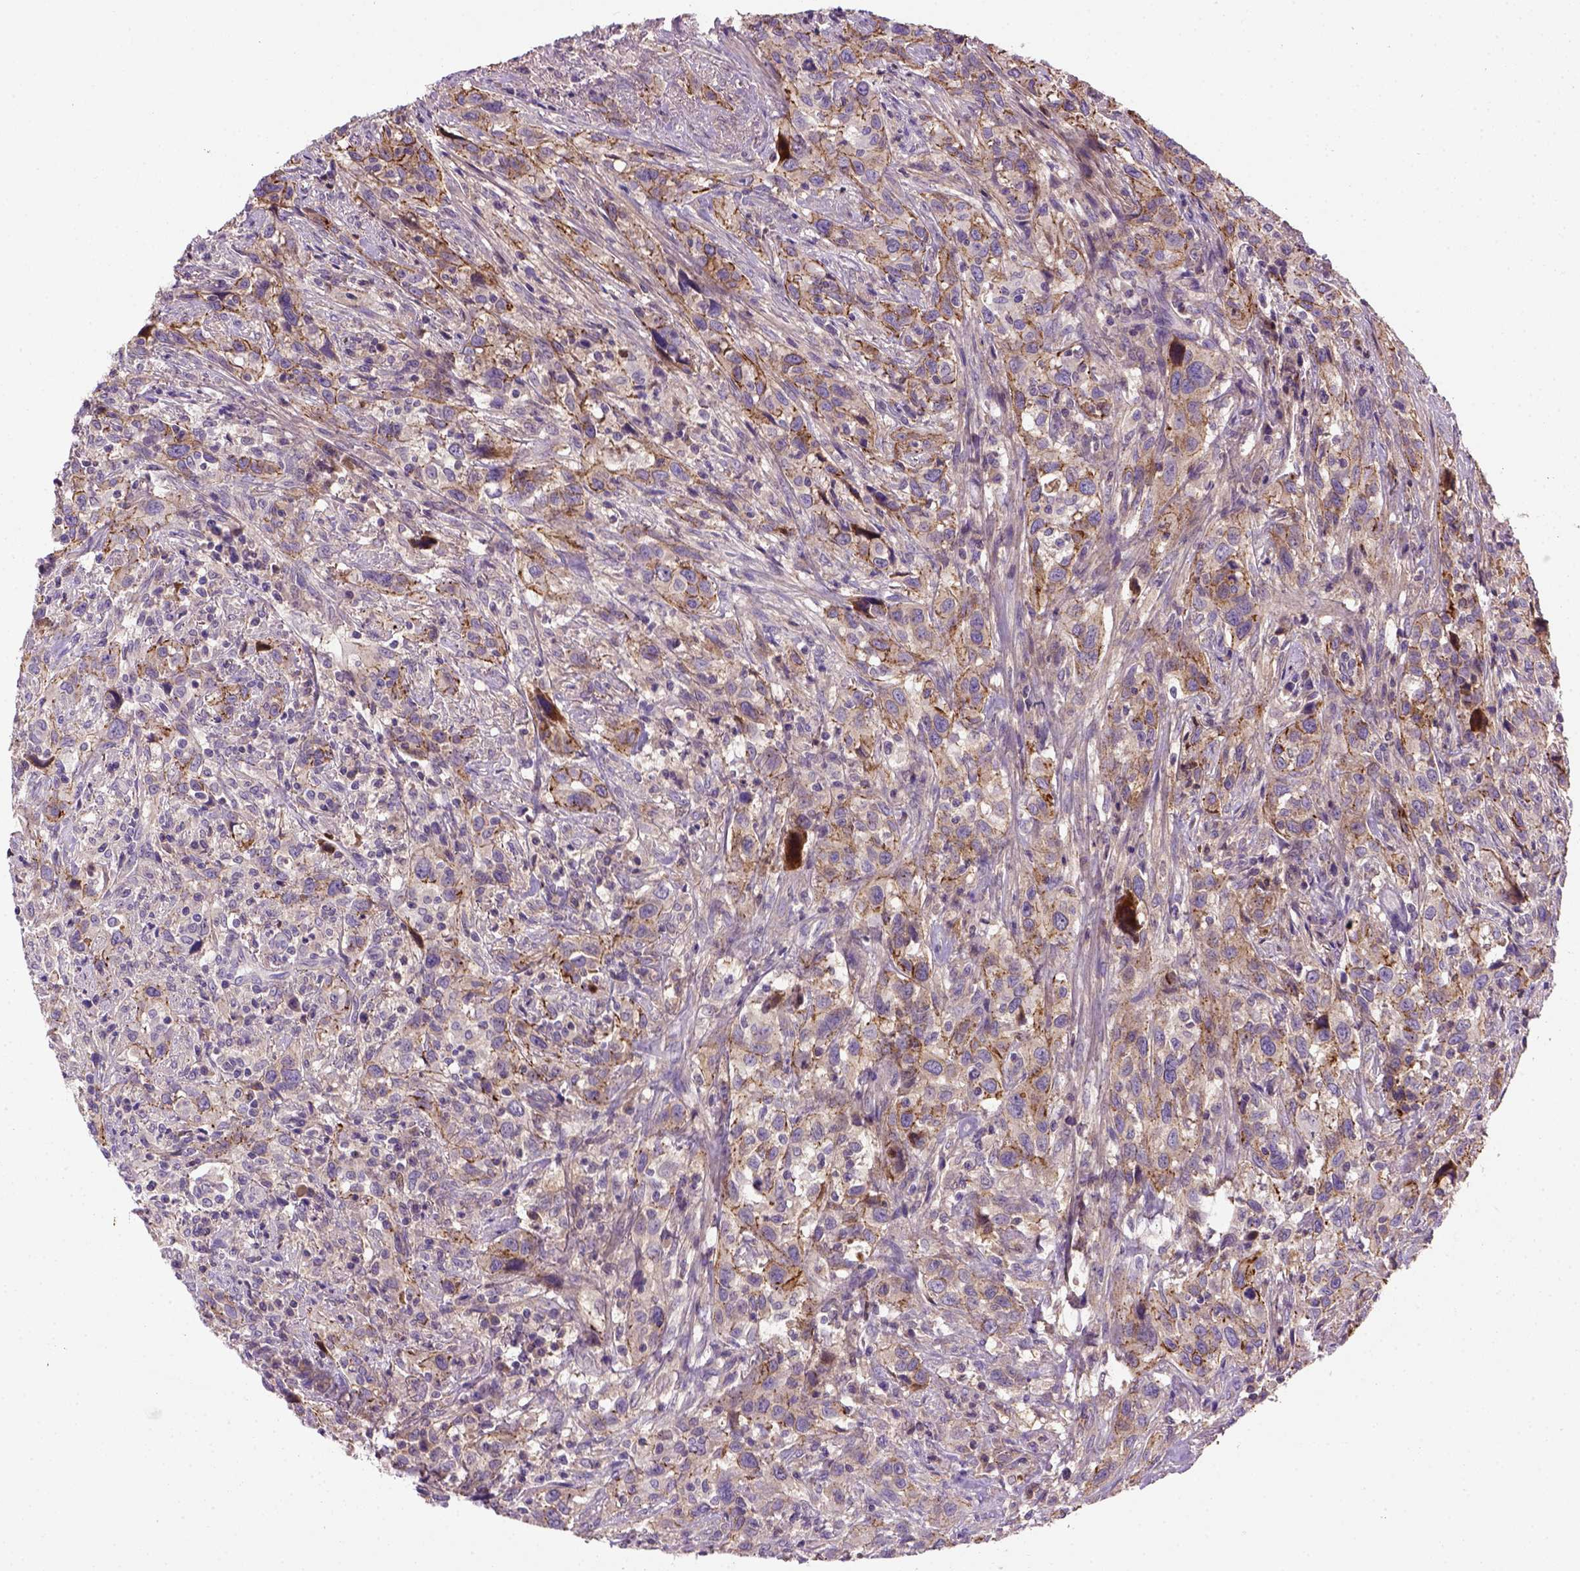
{"staining": {"intensity": "moderate", "quantity": ">75%", "location": "cytoplasmic/membranous"}, "tissue": "urothelial cancer", "cell_type": "Tumor cells", "image_type": "cancer", "snomed": [{"axis": "morphology", "description": "Urothelial carcinoma, NOS"}, {"axis": "morphology", "description": "Urothelial carcinoma, High grade"}, {"axis": "topography", "description": "Urinary bladder"}], "caption": "Protein staining exhibits moderate cytoplasmic/membranous expression in approximately >75% of tumor cells in urothelial cancer.", "gene": "CDH1", "patient": {"sex": "female", "age": 64}}